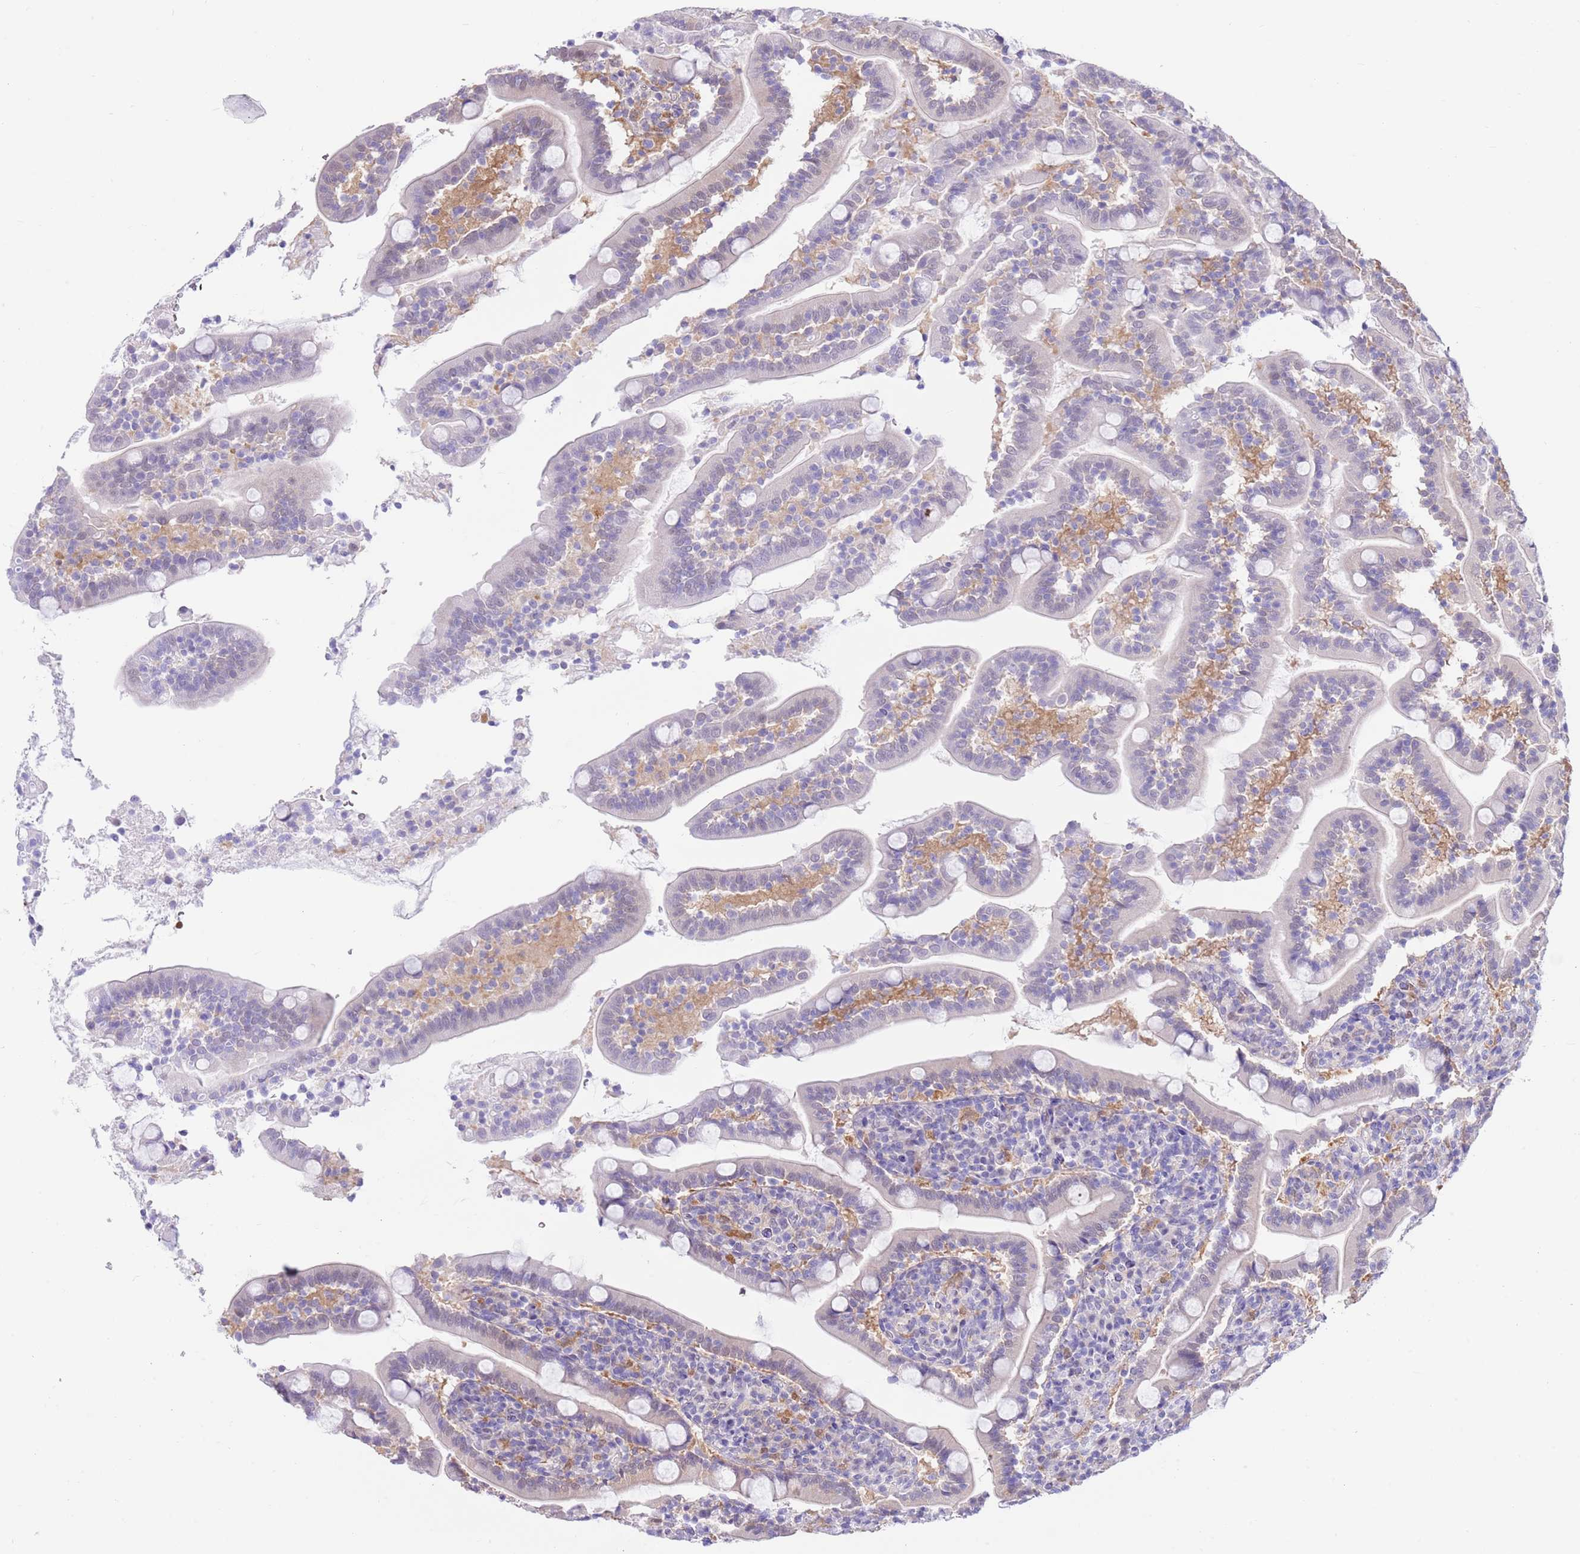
{"staining": {"intensity": "weak", "quantity": "<25%", "location": "nuclear"}, "tissue": "duodenum", "cell_type": "Glandular cells", "image_type": "normal", "snomed": [{"axis": "morphology", "description": "Normal tissue, NOS"}, {"axis": "topography", "description": "Duodenum"}], "caption": "DAB (3,3'-diaminobenzidine) immunohistochemical staining of unremarkable duodenum reveals no significant expression in glandular cells.", "gene": "DDI2", "patient": {"sex": "male", "age": 35}}